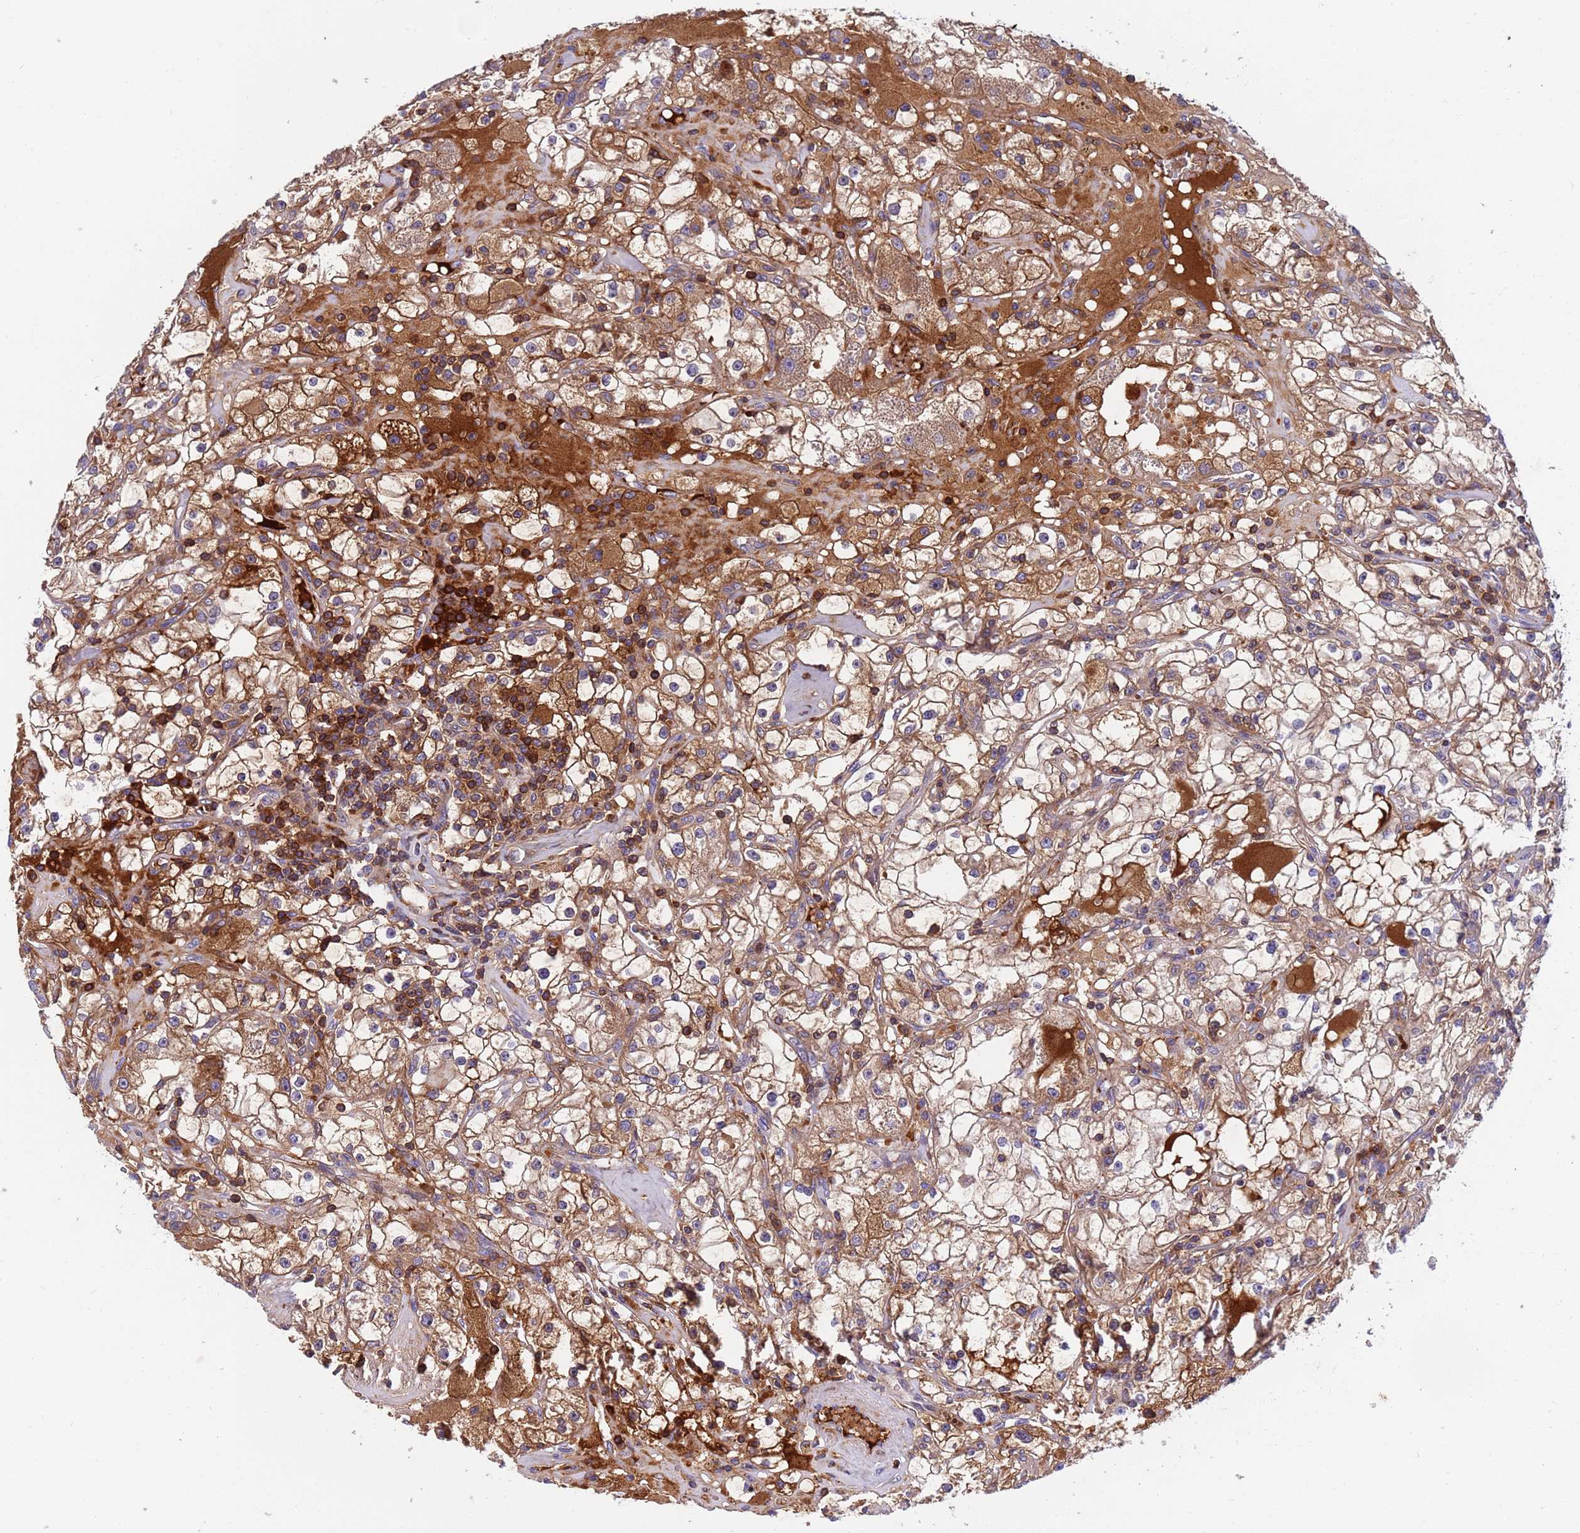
{"staining": {"intensity": "moderate", "quantity": ">75%", "location": "cytoplasmic/membranous"}, "tissue": "renal cancer", "cell_type": "Tumor cells", "image_type": "cancer", "snomed": [{"axis": "morphology", "description": "Adenocarcinoma, NOS"}, {"axis": "topography", "description": "Kidney"}], "caption": "A brown stain labels moderate cytoplasmic/membranous staining of a protein in human renal adenocarcinoma tumor cells. The staining was performed using DAB (3,3'-diaminobenzidine) to visualize the protein expression in brown, while the nuclei were stained in blue with hematoxylin (Magnification: 20x).", "gene": "PARP16", "patient": {"sex": "male", "age": 56}}